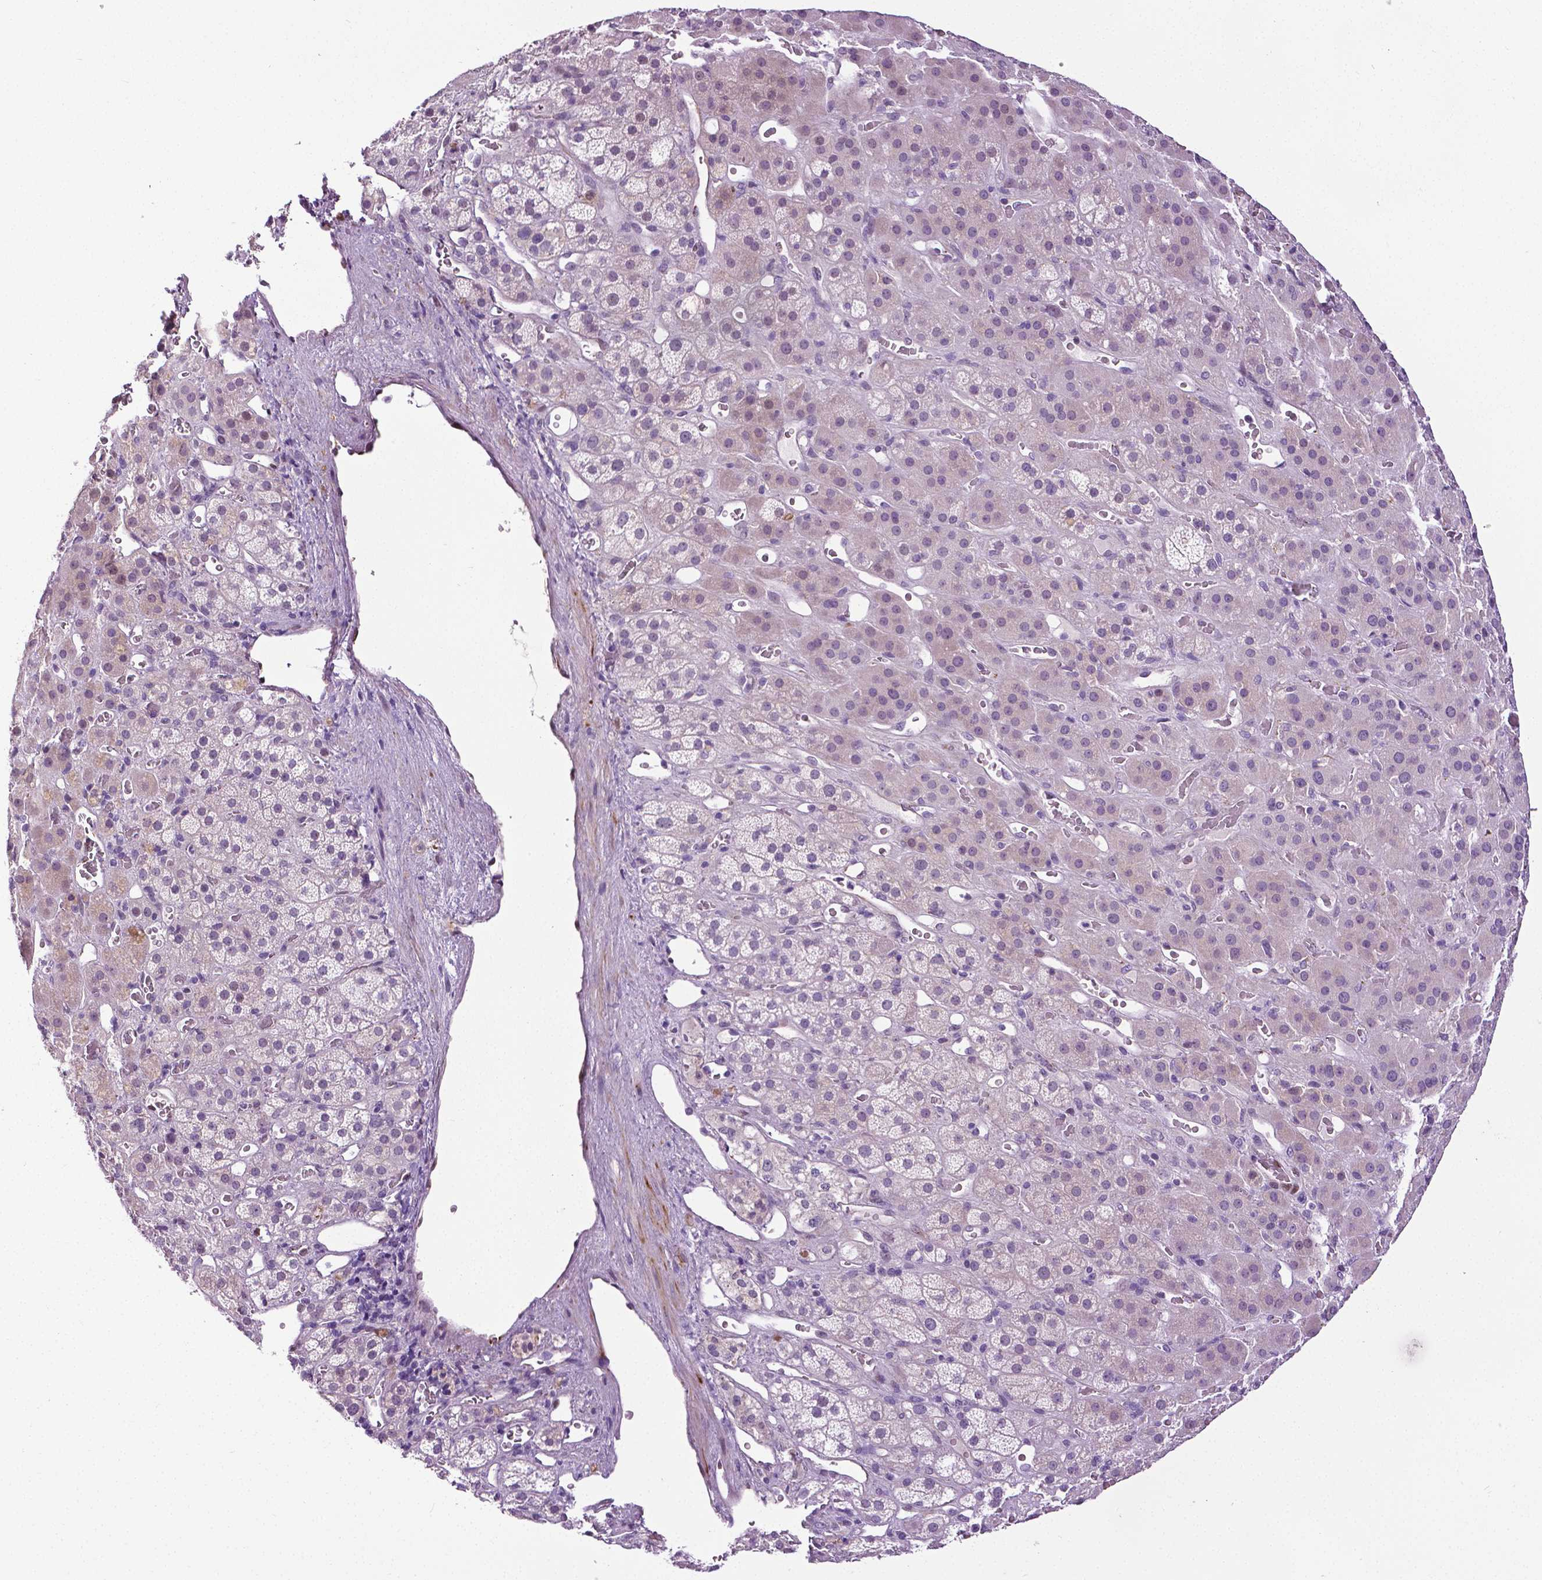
{"staining": {"intensity": "negative", "quantity": "none", "location": "none"}, "tissue": "adrenal gland", "cell_type": "Glandular cells", "image_type": "normal", "snomed": [{"axis": "morphology", "description": "Normal tissue, NOS"}, {"axis": "topography", "description": "Adrenal gland"}], "caption": "DAB immunohistochemical staining of unremarkable human adrenal gland demonstrates no significant positivity in glandular cells. Brightfield microscopy of immunohistochemistry (IHC) stained with DAB (3,3'-diaminobenzidine) (brown) and hematoxylin (blue), captured at high magnification.", "gene": "PTGER3", "patient": {"sex": "male", "age": 57}}